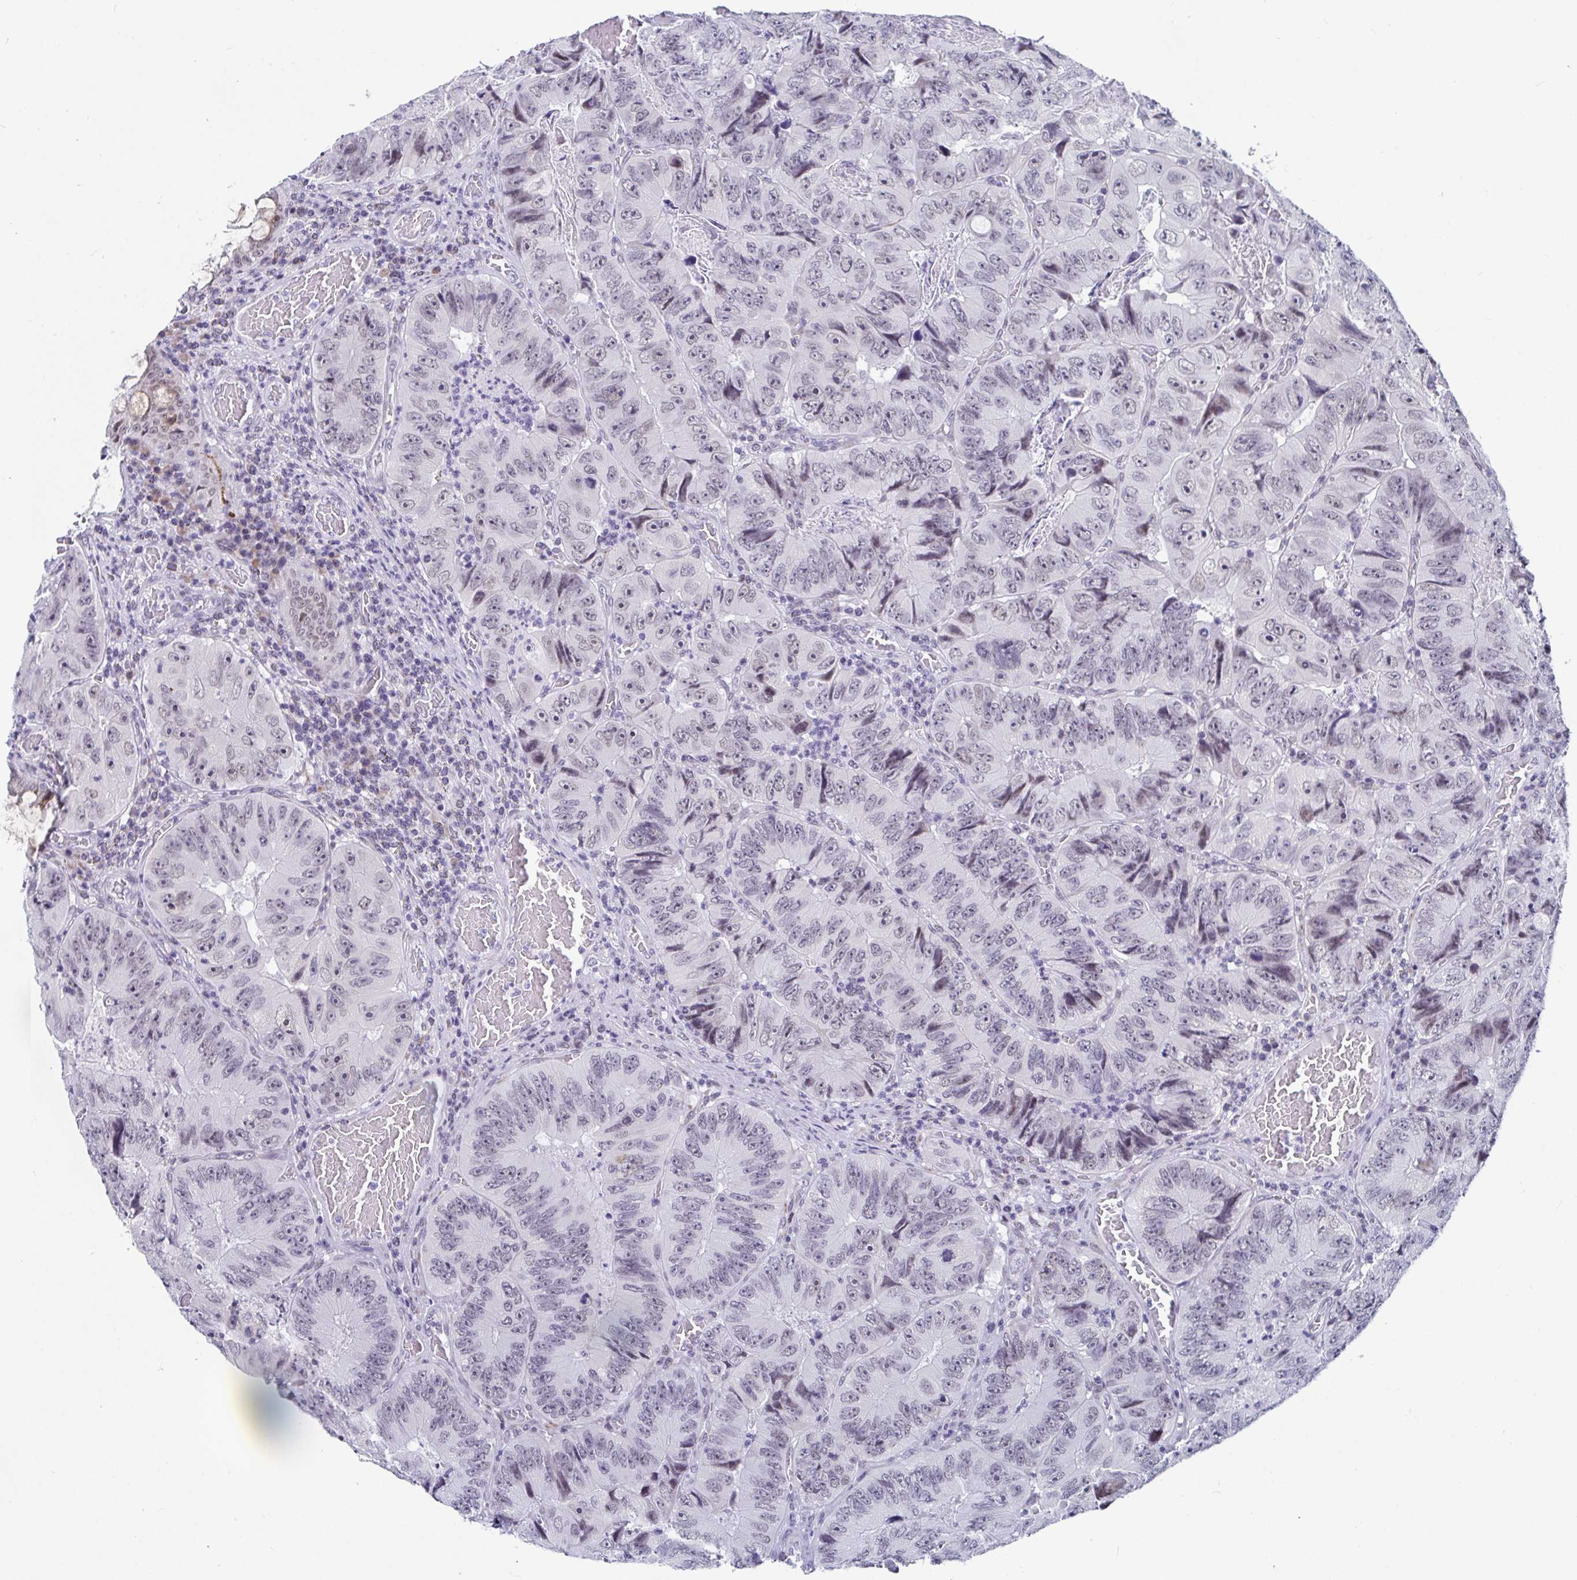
{"staining": {"intensity": "weak", "quantity": "<25%", "location": "nuclear"}, "tissue": "colorectal cancer", "cell_type": "Tumor cells", "image_type": "cancer", "snomed": [{"axis": "morphology", "description": "Adenocarcinoma, NOS"}, {"axis": "topography", "description": "Colon"}], "caption": "Immunohistochemistry (IHC) micrograph of neoplastic tissue: human colorectal adenocarcinoma stained with DAB (3,3'-diaminobenzidine) demonstrates no significant protein staining in tumor cells.", "gene": "WDR72", "patient": {"sex": "female", "age": 84}}